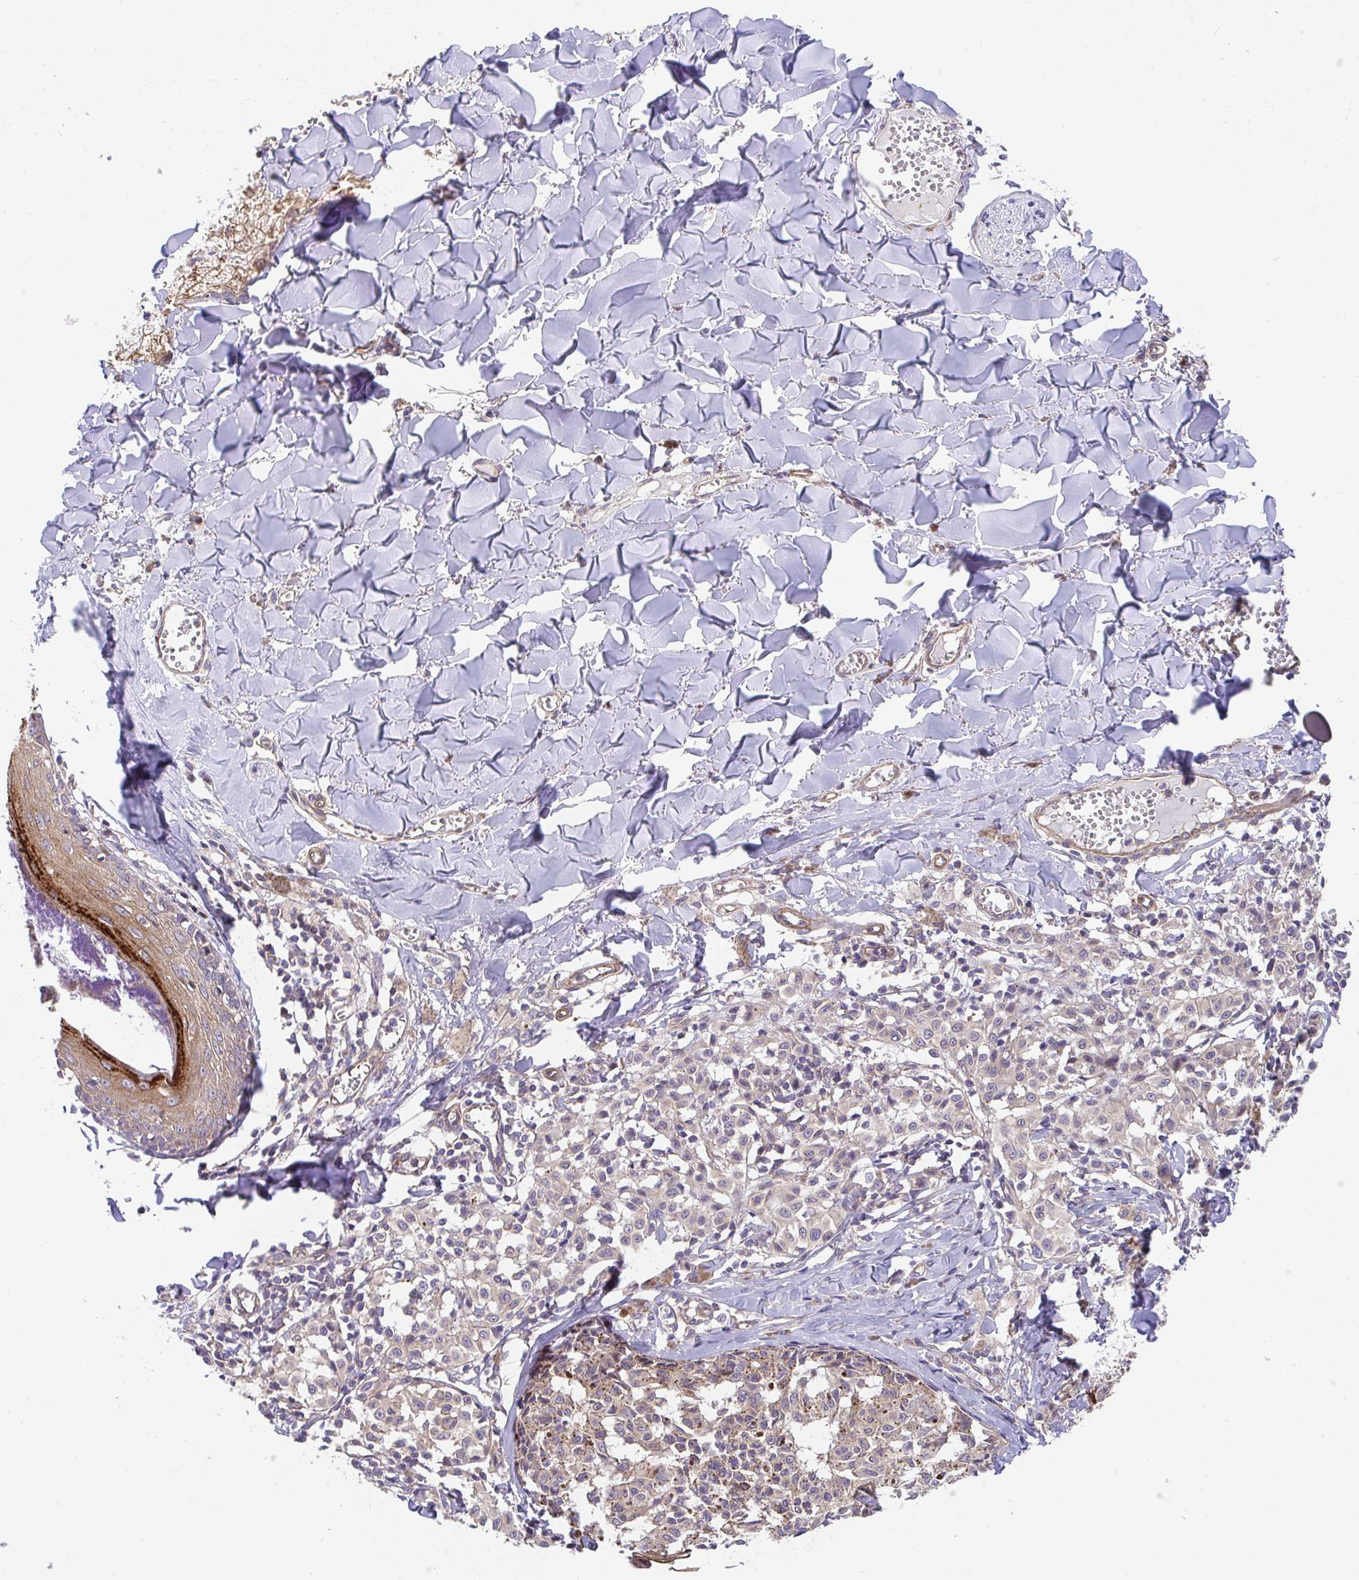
{"staining": {"intensity": "weak", "quantity": ">75%", "location": "cytoplasmic/membranous"}, "tissue": "melanoma", "cell_type": "Tumor cells", "image_type": "cancer", "snomed": [{"axis": "morphology", "description": "Malignant melanoma, NOS"}, {"axis": "topography", "description": "Skin"}], "caption": "Brown immunohistochemical staining in malignant melanoma displays weak cytoplasmic/membranous expression in approximately >75% of tumor cells.", "gene": "ZNF696", "patient": {"sex": "female", "age": 43}}